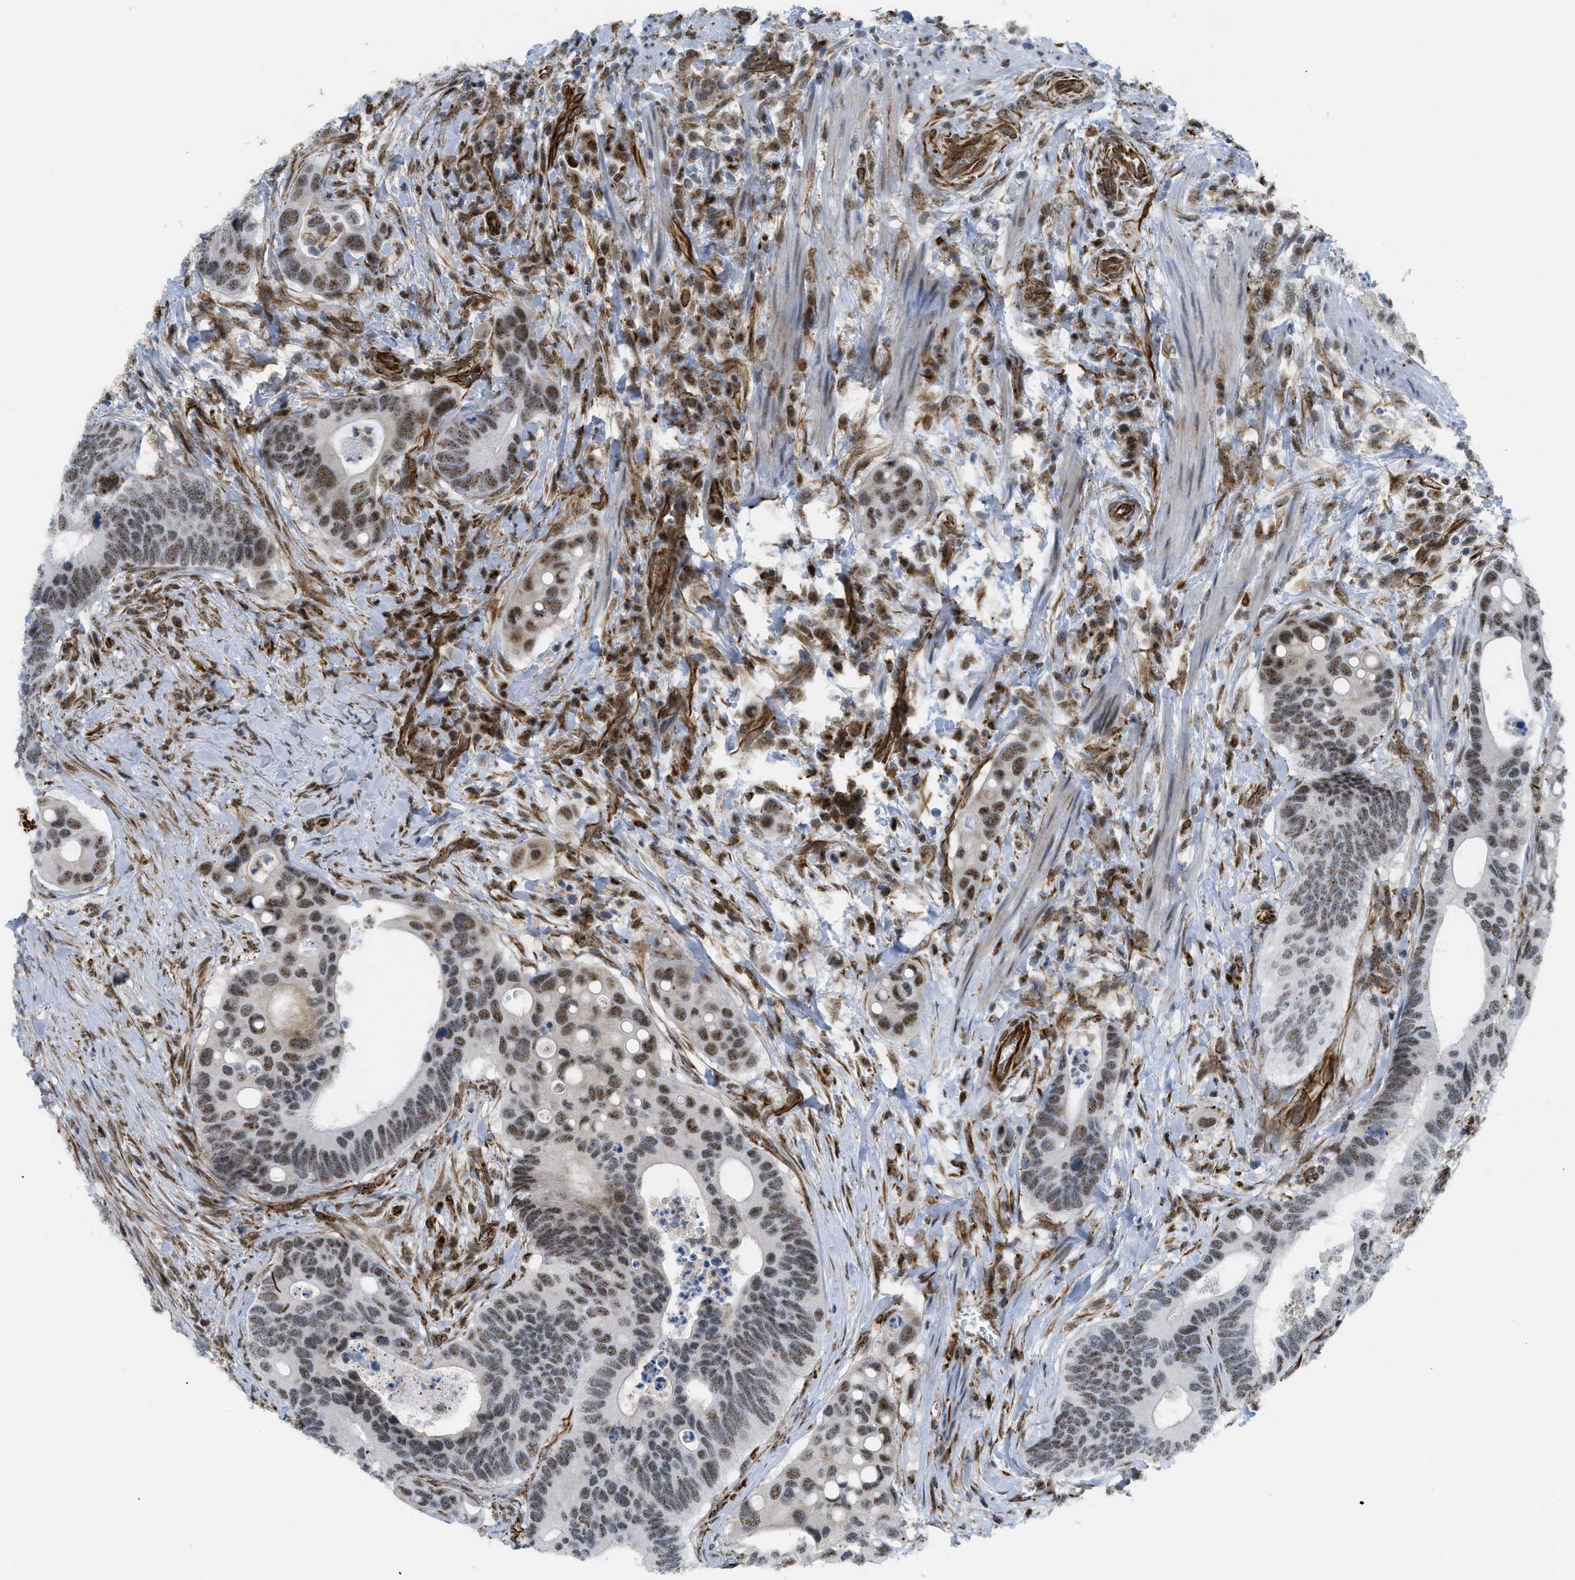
{"staining": {"intensity": "weak", "quantity": "25%-75%", "location": "nuclear"}, "tissue": "colorectal cancer", "cell_type": "Tumor cells", "image_type": "cancer", "snomed": [{"axis": "morphology", "description": "Inflammation, NOS"}, {"axis": "morphology", "description": "Adenocarcinoma, NOS"}, {"axis": "topography", "description": "Colon"}], "caption": "Tumor cells show low levels of weak nuclear positivity in approximately 25%-75% of cells in colorectal cancer. (Stains: DAB in brown, nuclei in blue, Microscopy: brightfield microscopy at high magnification).", "gene": "LRRC8B", "patient": {"sex": "male", "age": 72}}